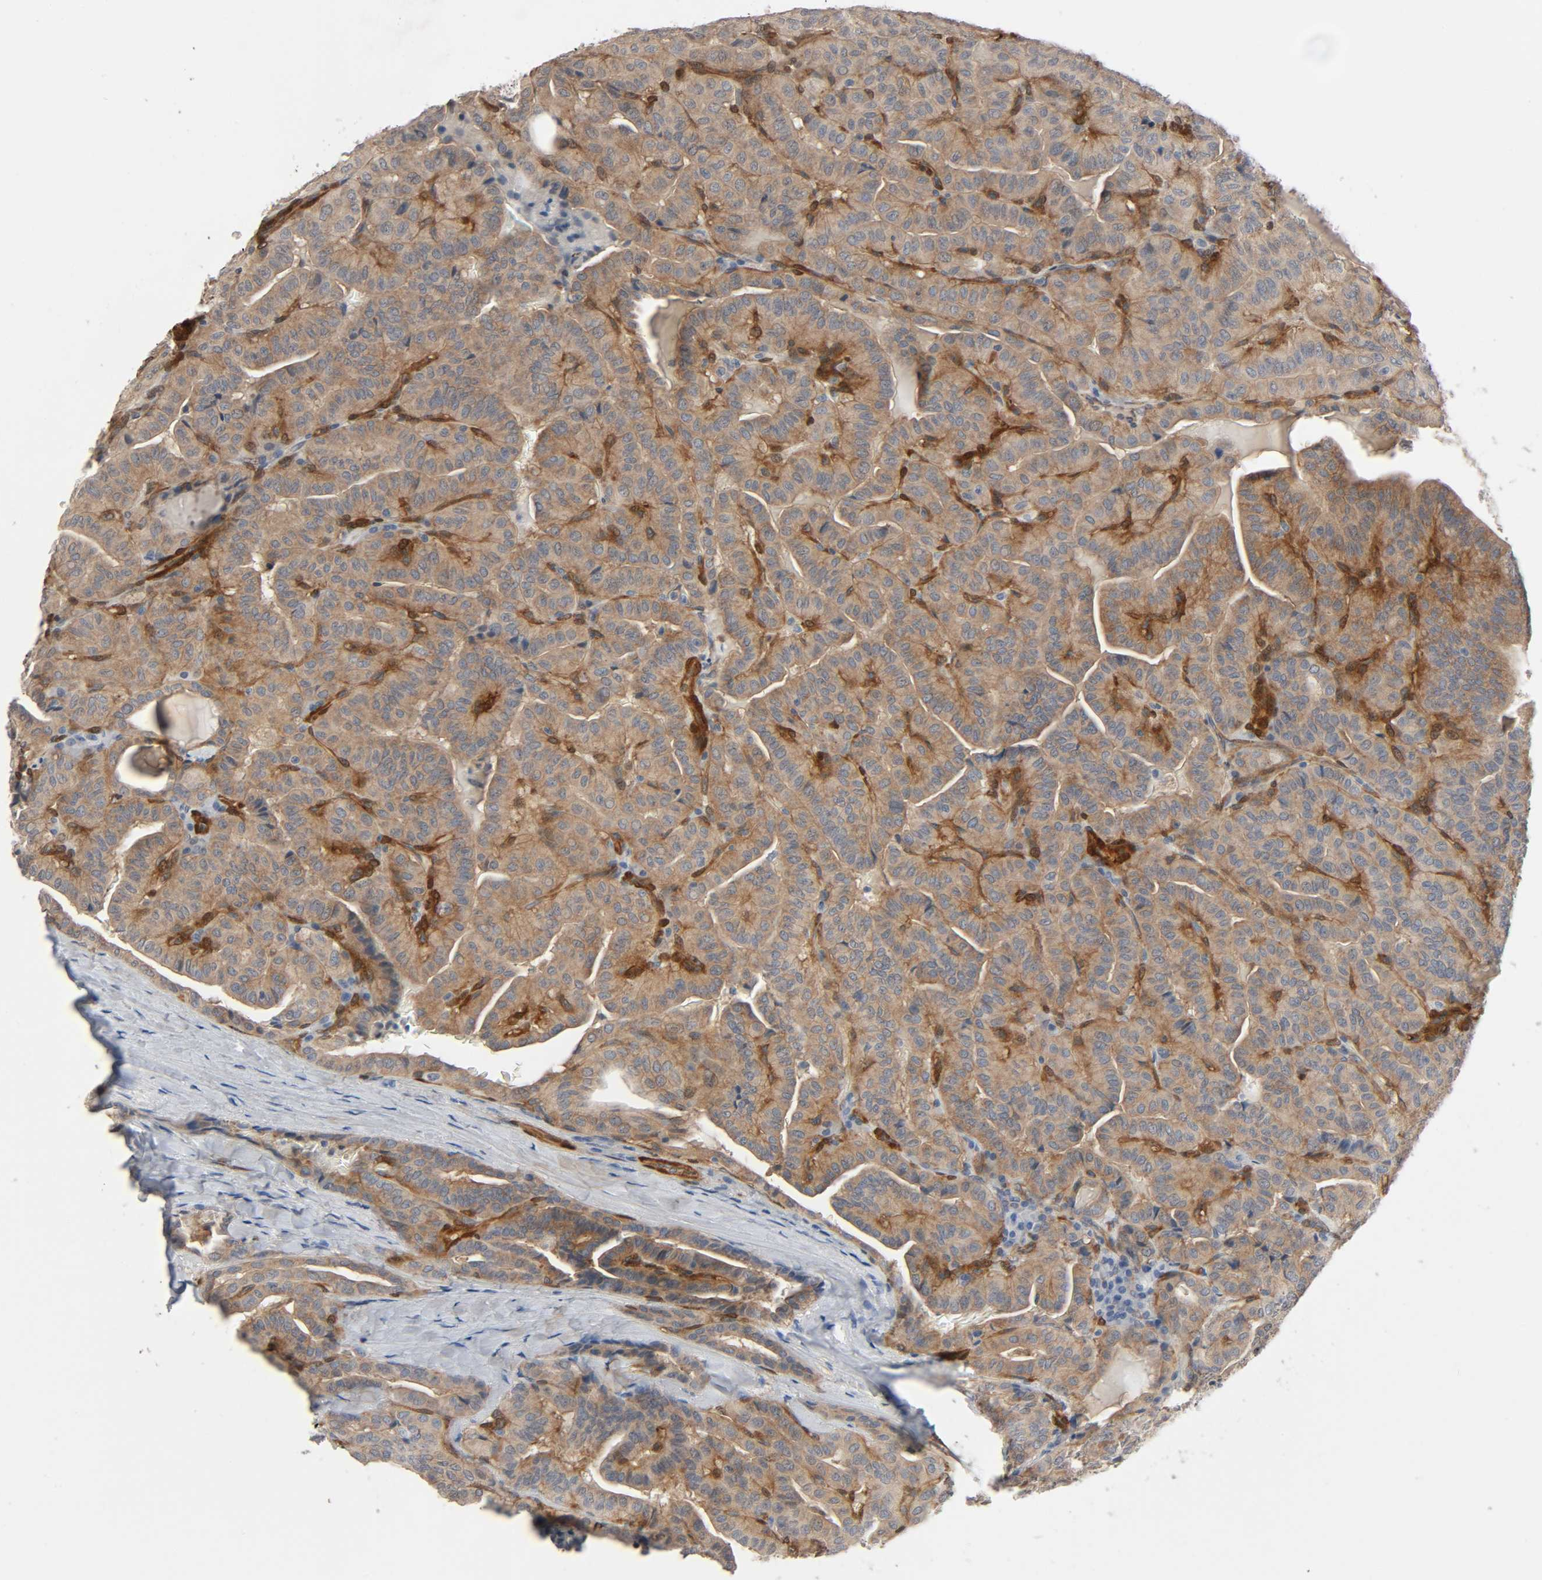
{"staining": {"intensity": "moderate", "quantity": ">75%", "location": "cytoplasmic/membranous"}, "tissue": "thyroid cancer", "cell_type": "Tumor cells", "image_type": "cancer", "snomed": [{"axis": "morphology", "description": "Papillary adenocarcinoma, NOS"}, {"axis": "topography", "description": "Thyroid gland"}], "caption": "Moderate cytoplasmic/membranous positivity is seen in approximately >75% of tumor cells in thyroid cancer (papillary adenocarcinoma). The protein is stained brown, and the nuclei are stained in blue (DAB IHC with brightfield microscopy, high magnification).", "gene": "PTK2", "patient": {"sex": "male", "age": 77}}